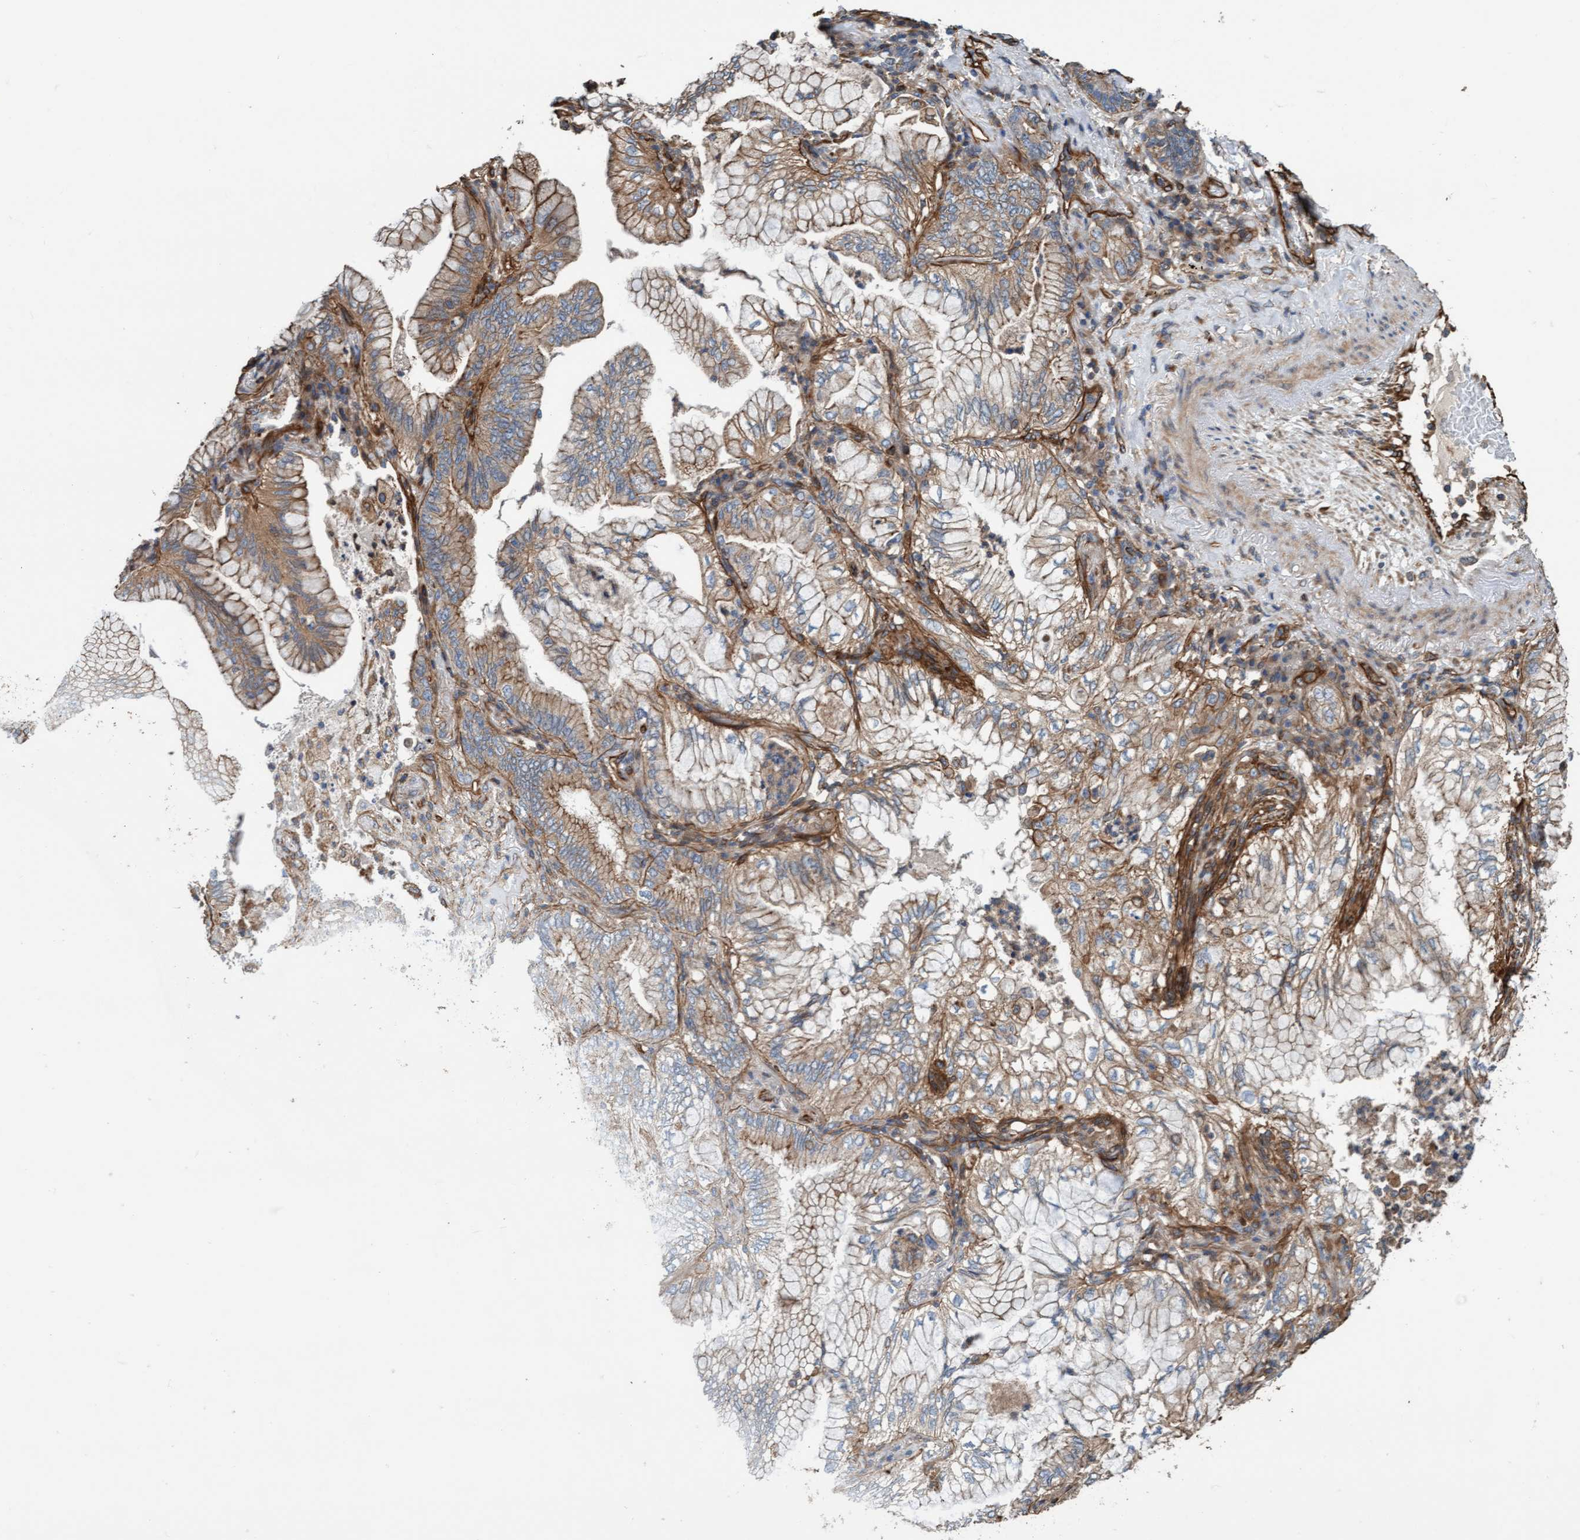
{"staining": {"intensity": "moderate", "quantity": ">75%", "location": "cytoplasmic/membranous"}, "tissue": "lung cancer", "cell_type": "Tumor cells", "image_type": "cancer", "snomed": [{"axis": "morphology", "description": "Adenocarcinoma, NOS"}, {"axis": "topography", "description": "Lung"}], "caption": "Immunohistochemistry histopathology image of neoplastic tissue: human lung cancer (adenocarcinoma) stained using immunohistochemistry (IHC) shows medium levels of moderate protein expression localized specifically in the cytoplasmic/membranous of tumor cells, appearing as a cytoplasmic/membranous brown color.", "gene": "STXBP4", "patient": {"sex": "female", "age": 70}}